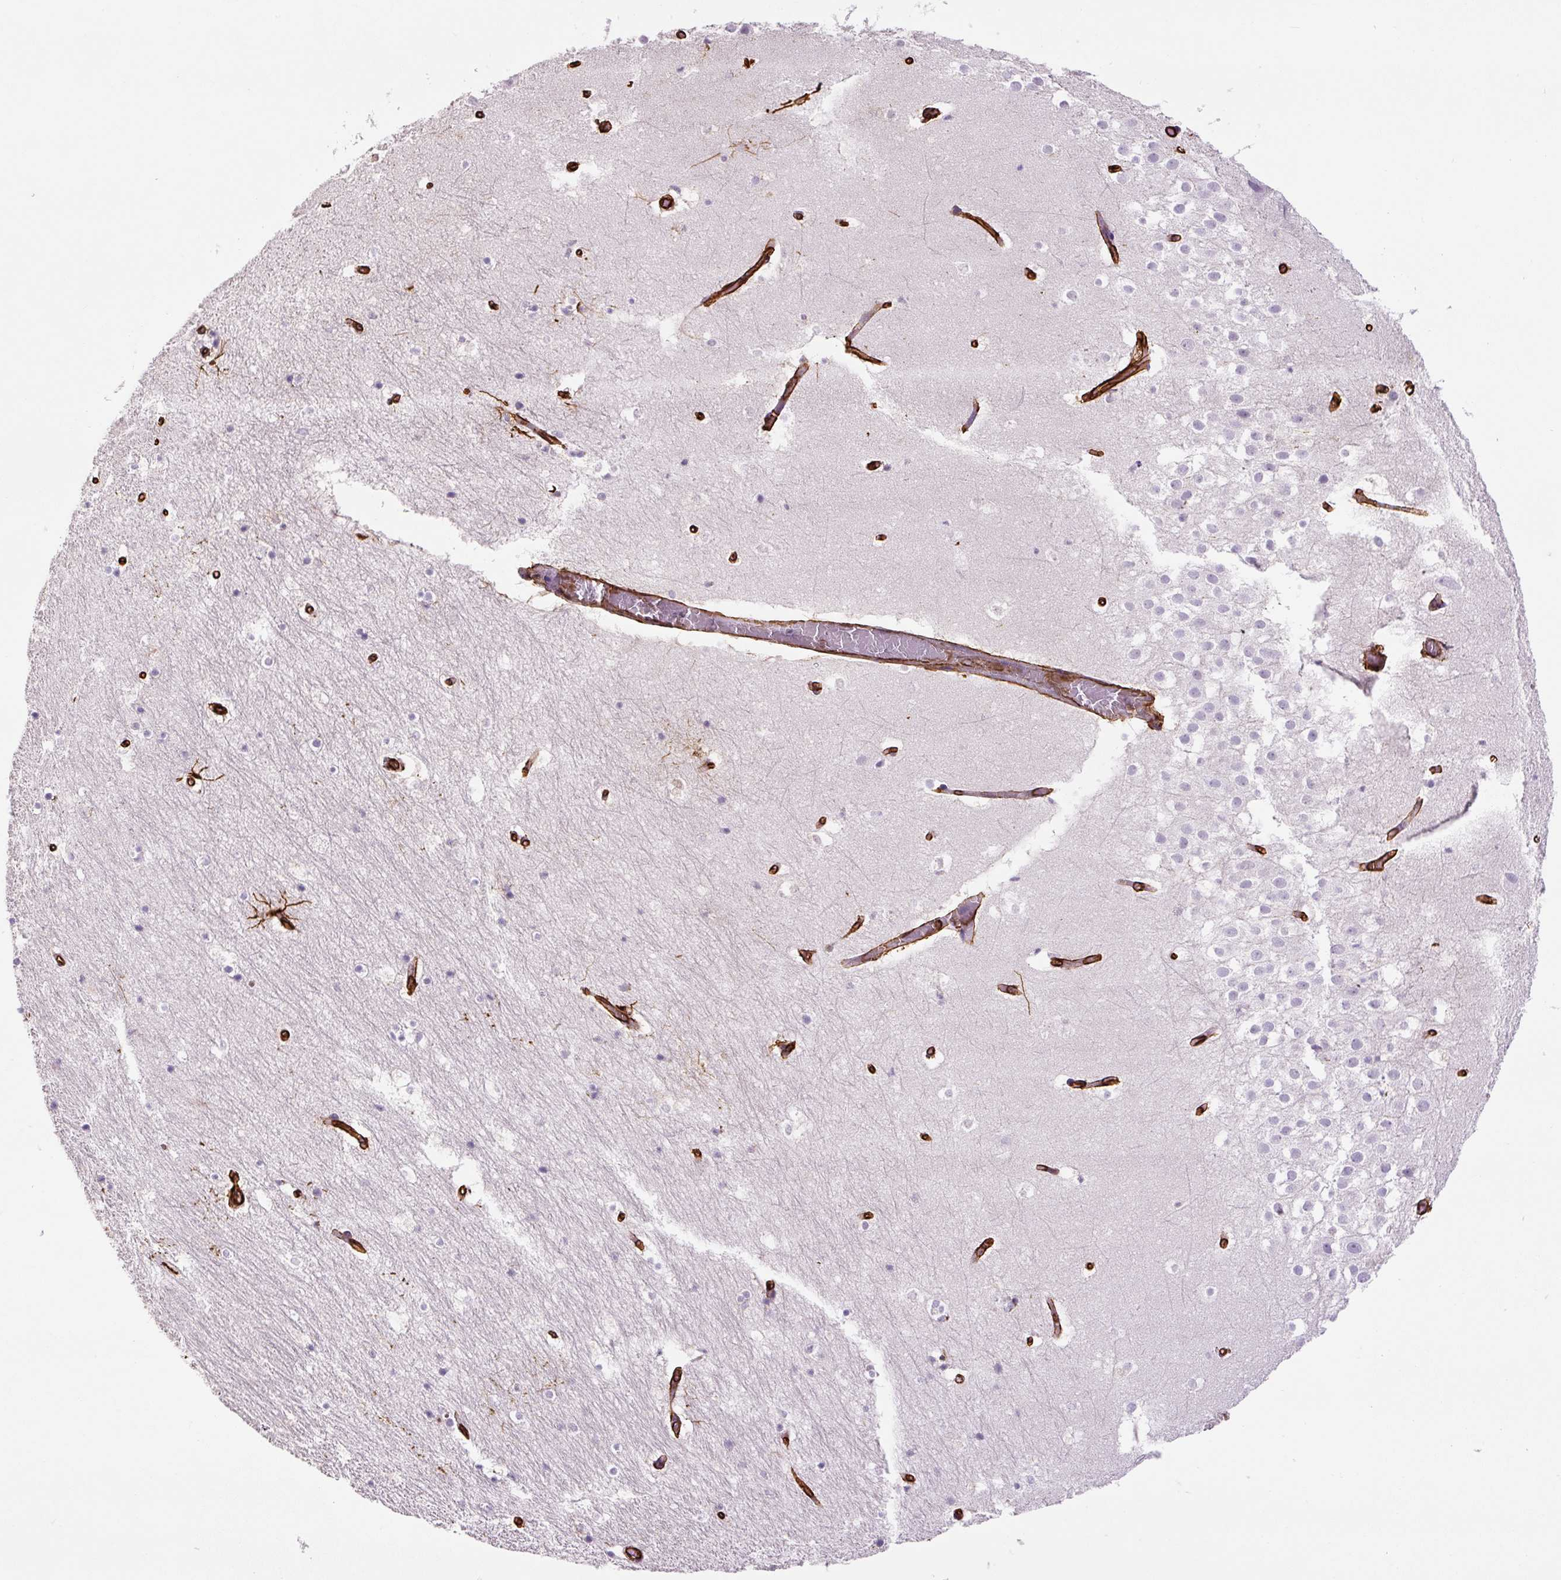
{"staining": {"intensity": "negative", "quantity": "none", "location": "none"}, "tissue": "hippocampus", "cell_type": "Glial cells", "image_type": "normal", "snomed": [{"axis": "morphology", "description": "Normal tissue, NOS"}, {"axis": "topography", "description": "Hippocampus"}], "caption": "Glial cells are negative for protein expression in unremarkable human hippocampus. (Stains: DAB (3,3'-diaminobenzidine) immunohistochemistry (IHC) with hematoxylin counter stain, Microscopy: brightfield microscopy at high magnification).", "gene": "VIM", "patient": {"sex": "female", "age": 52}}